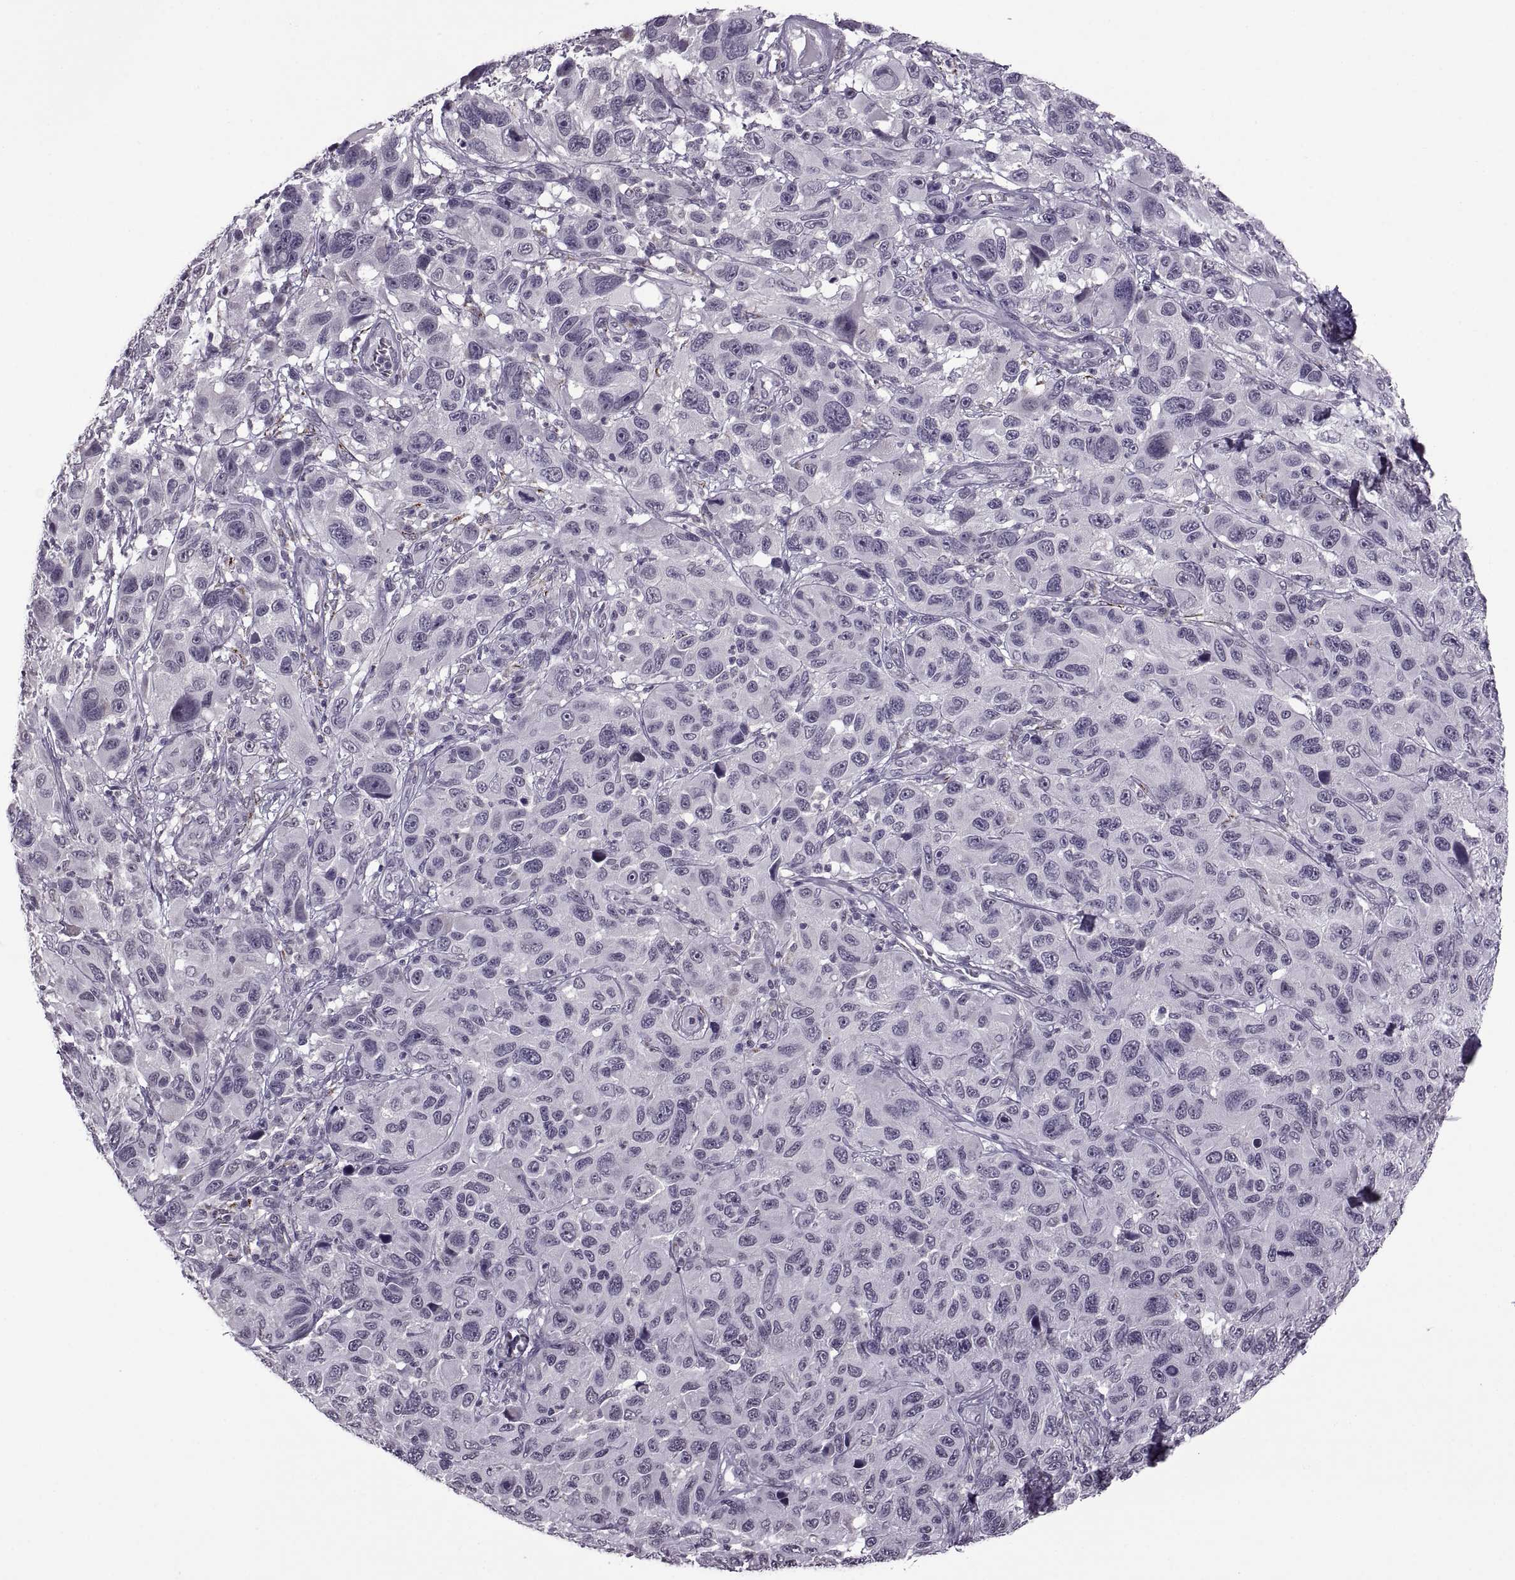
{"staining": {"intensity": "negative", "quantity": "none", "location": "none"}, "tissue": "melanoma", "cell_type": "Tumor cells", "image_type": "cancer", "snomed": [{"axis": "morphology", "description": "Malignant melanoma, NOS"}, {"axis": "topography", "description": "Skin"}], "caption": "Malignant melanoma stained for a protein using immunohistochemistry reveals no staining tumor cells.", "gene": "OTP", "patient": {"sex": "male", "age": 53}}